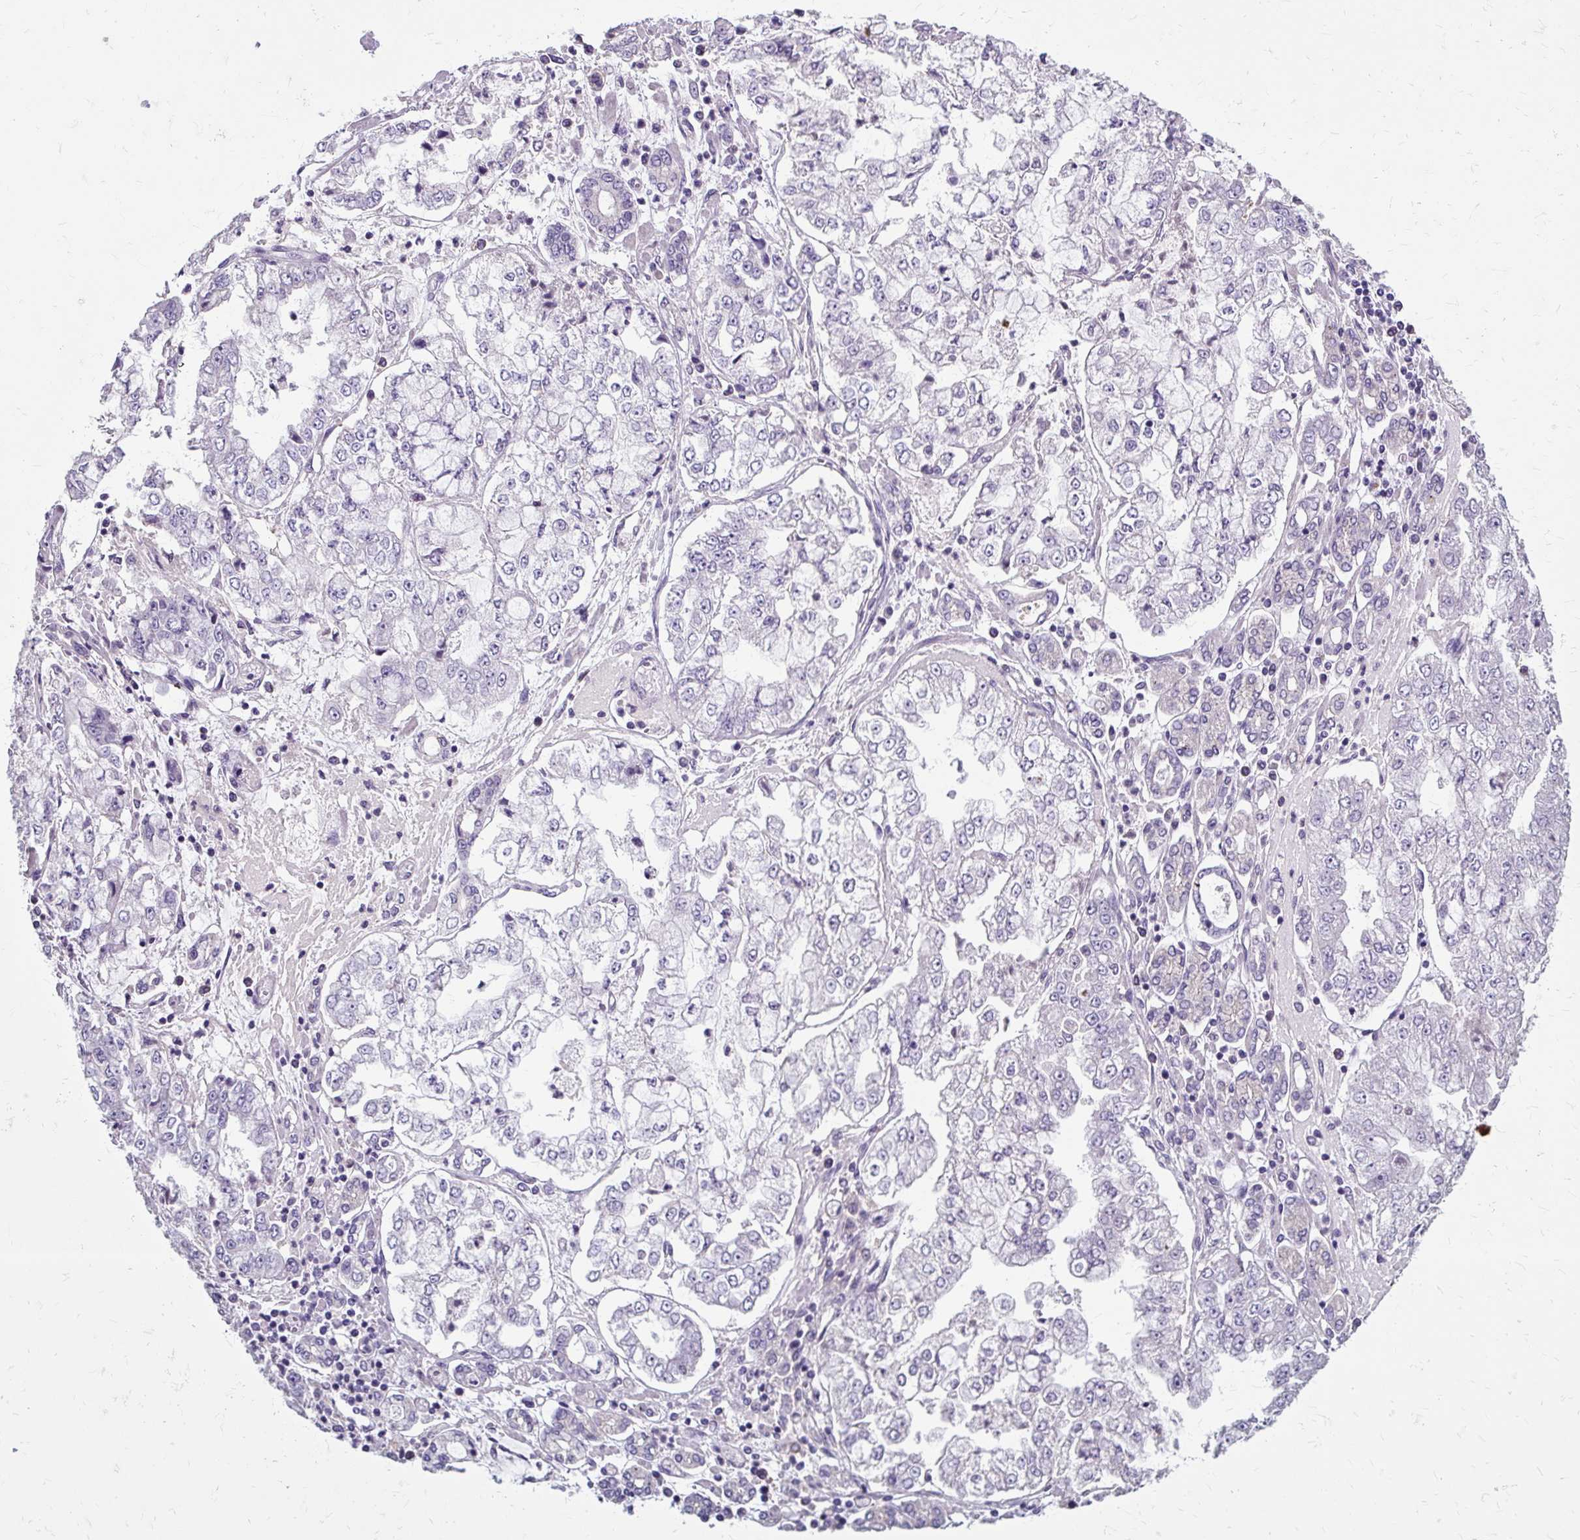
{"staining": {"intensity": "negative", "quantity": "none", "location": "none"}, "tissue": "stomach cancer", "cell_type": "Tumor cells", "image_type": "cancer", "snomed": [{"axis": "morphology", "description": "Adenocarcinoma, NOS"}, {"axis": "topography", "description": "Stomach"}], "caption": "A histopathology image of stomach cancer (adenocarcinoma) stained for a protein shows no brown staining in tumor cells.", "gene": "KLHL24", "patient": {"sex": "male", "age": 76}}